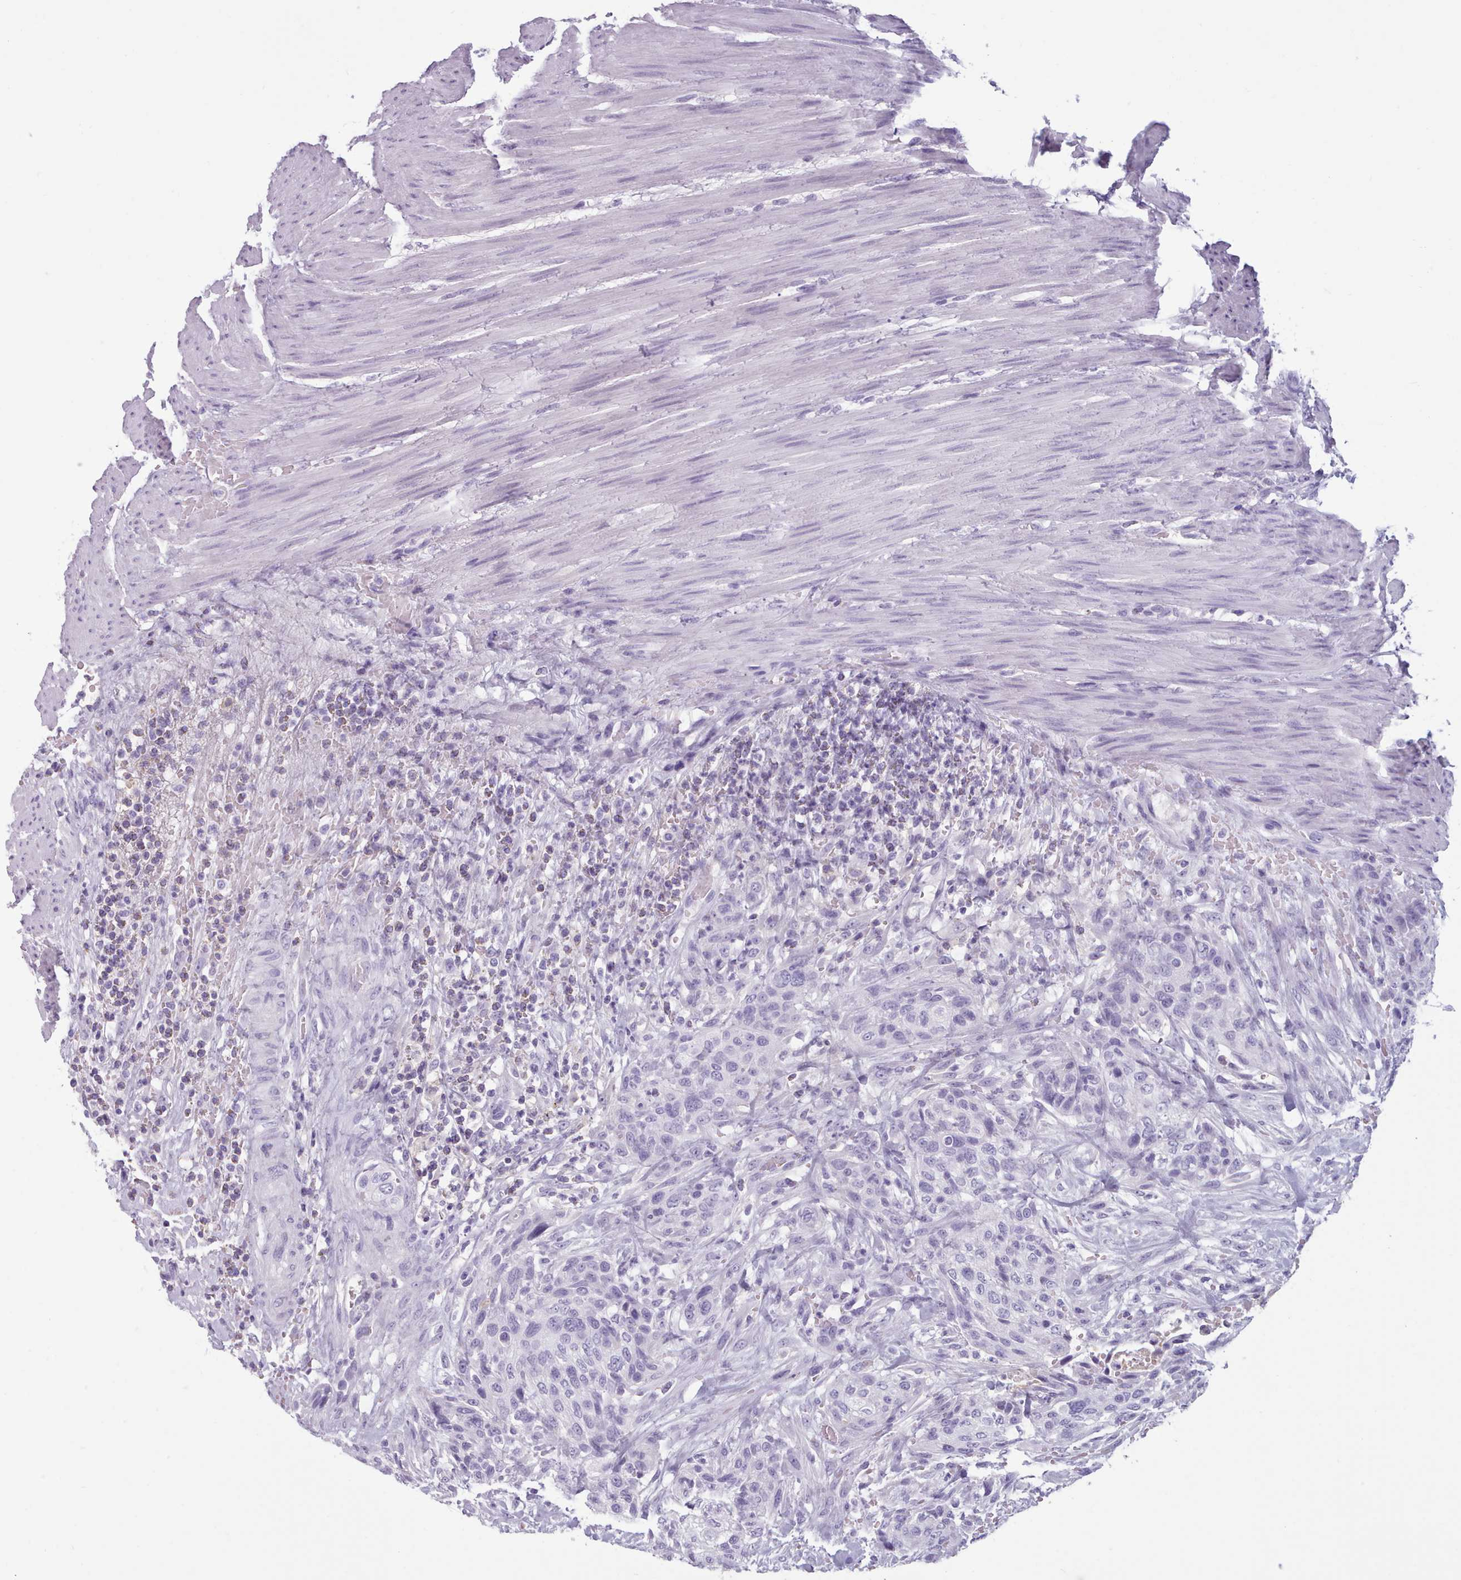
{"staining": {"intensity": "negative", "quantity": "none", "location": "none"}, "tissue": "urothelial cancer", "cell_type": "Tumor cells", "image_type": "cancer", "snomed": [{"axis": "morphology", "description": "Urothelial carcinoma, High grade"}, {"axis": "topography", "description": "Urinary bladder"}], "caption": "This is a histopathology image of IHC staining of urothelial cancer, which shows no staining in tumor cells. (DAB immunohistochemistry visualized using brightfield microscopy, high magnification).", "gene": "ZNF43", "patient": {"sex": "male", "age": 35}}